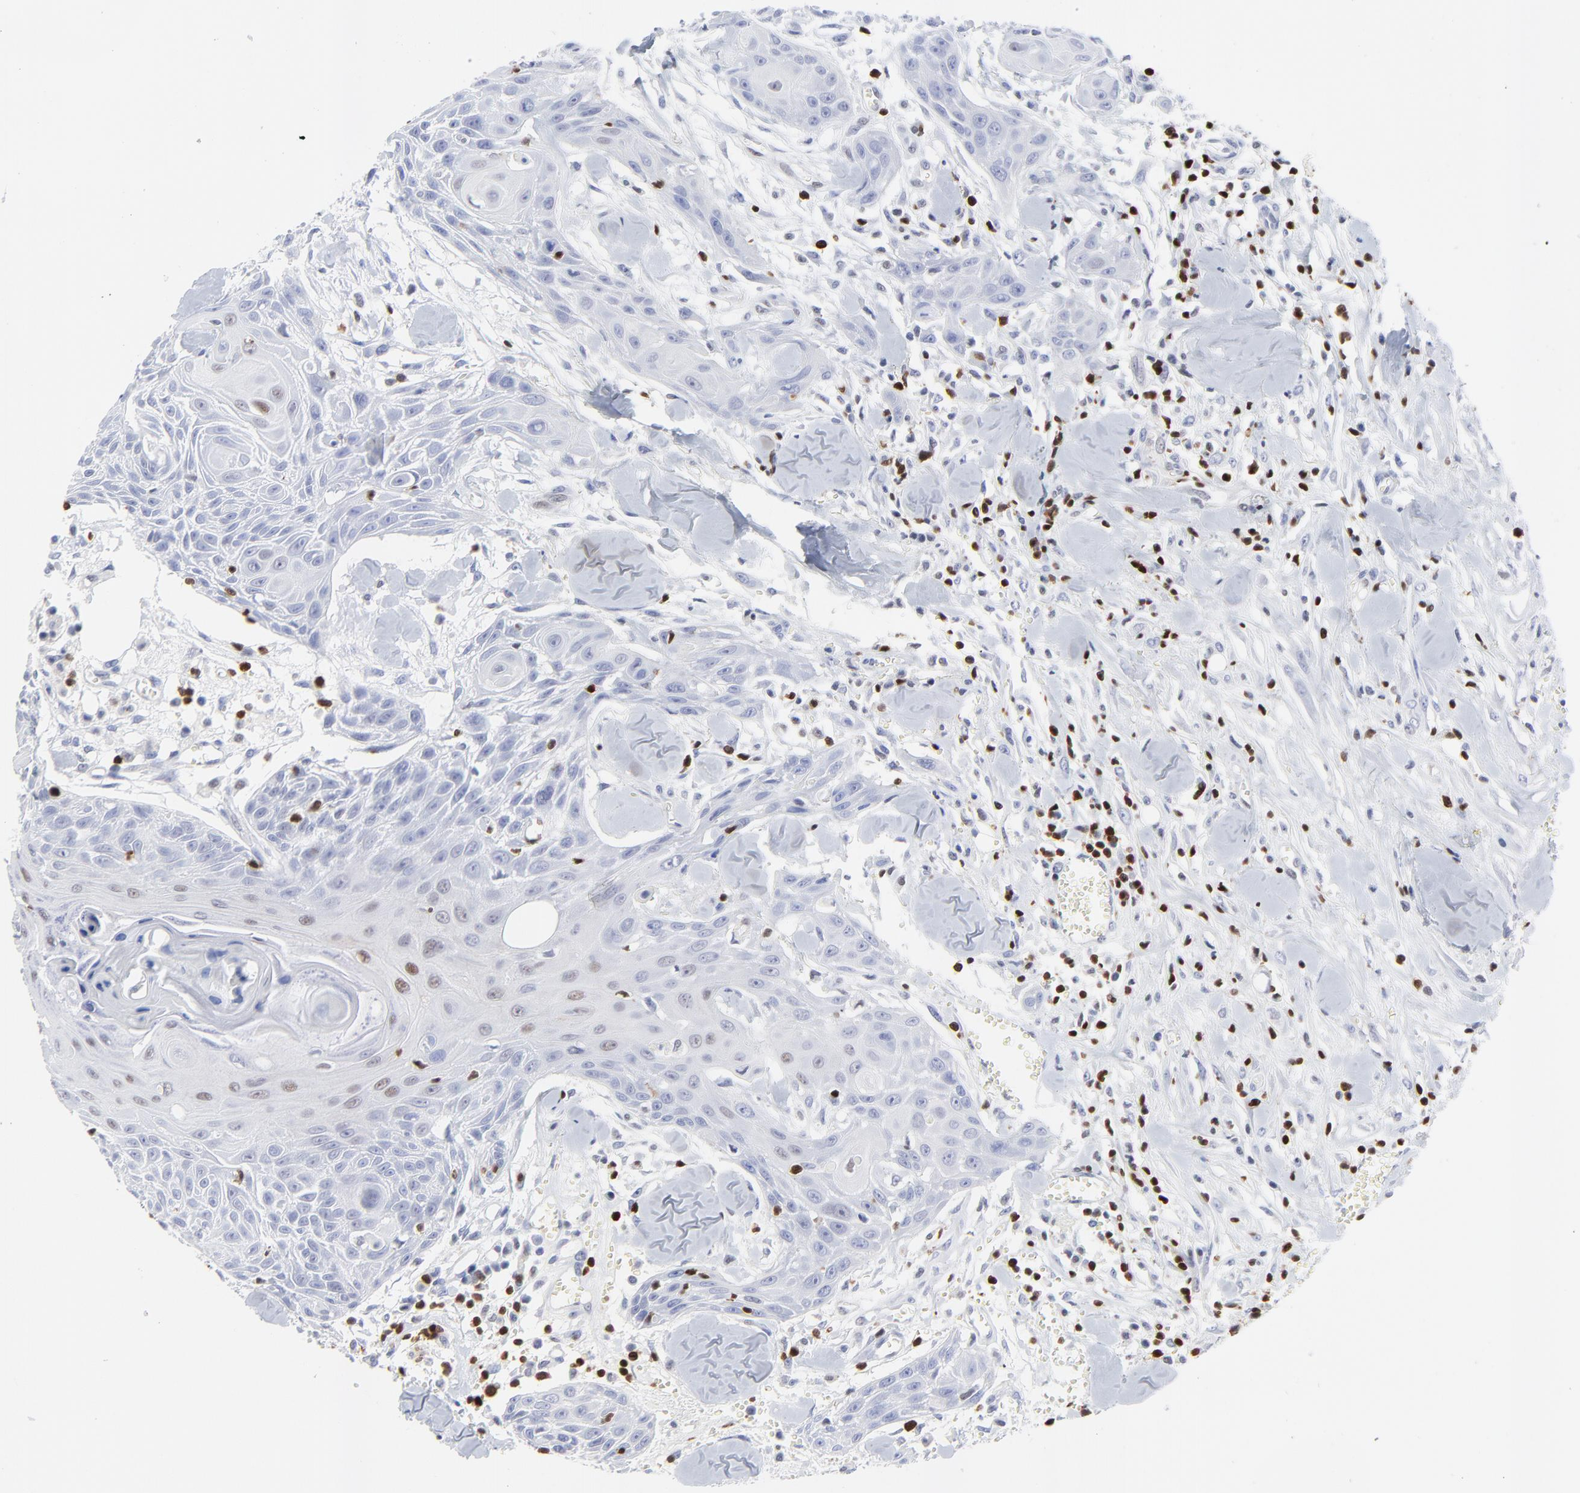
{"staining": {"intensity": "negative", "quantity": "none", "location": "none"}, "tissue": "head and neck cancer", "cell_type": "Tumor cells", "image_type": "cancer", "snomed": [{"axis": "morphology", "description": "Squamous cell carcinoma, NOS"}, {"axis": "morphology", "description": "Squamous cell carcinoma, metastatic, NOS"}, {"axis": "topography", "description": "Lymph node"}, {"axis": "topography", "description": "Salivary gland"}, {"axis": "topography", "description": "Head-Neck"}], "caption": "High magnification brightfield microscopy of head and neck cancer (metastatic squamous cell carcinoma) stained with DAB (brown) and counterstained with hematoxylin (blue): tumor cells show no significant expression.", "gene": "ZAP70", "patient": {"sex": "female", "age": 74}}